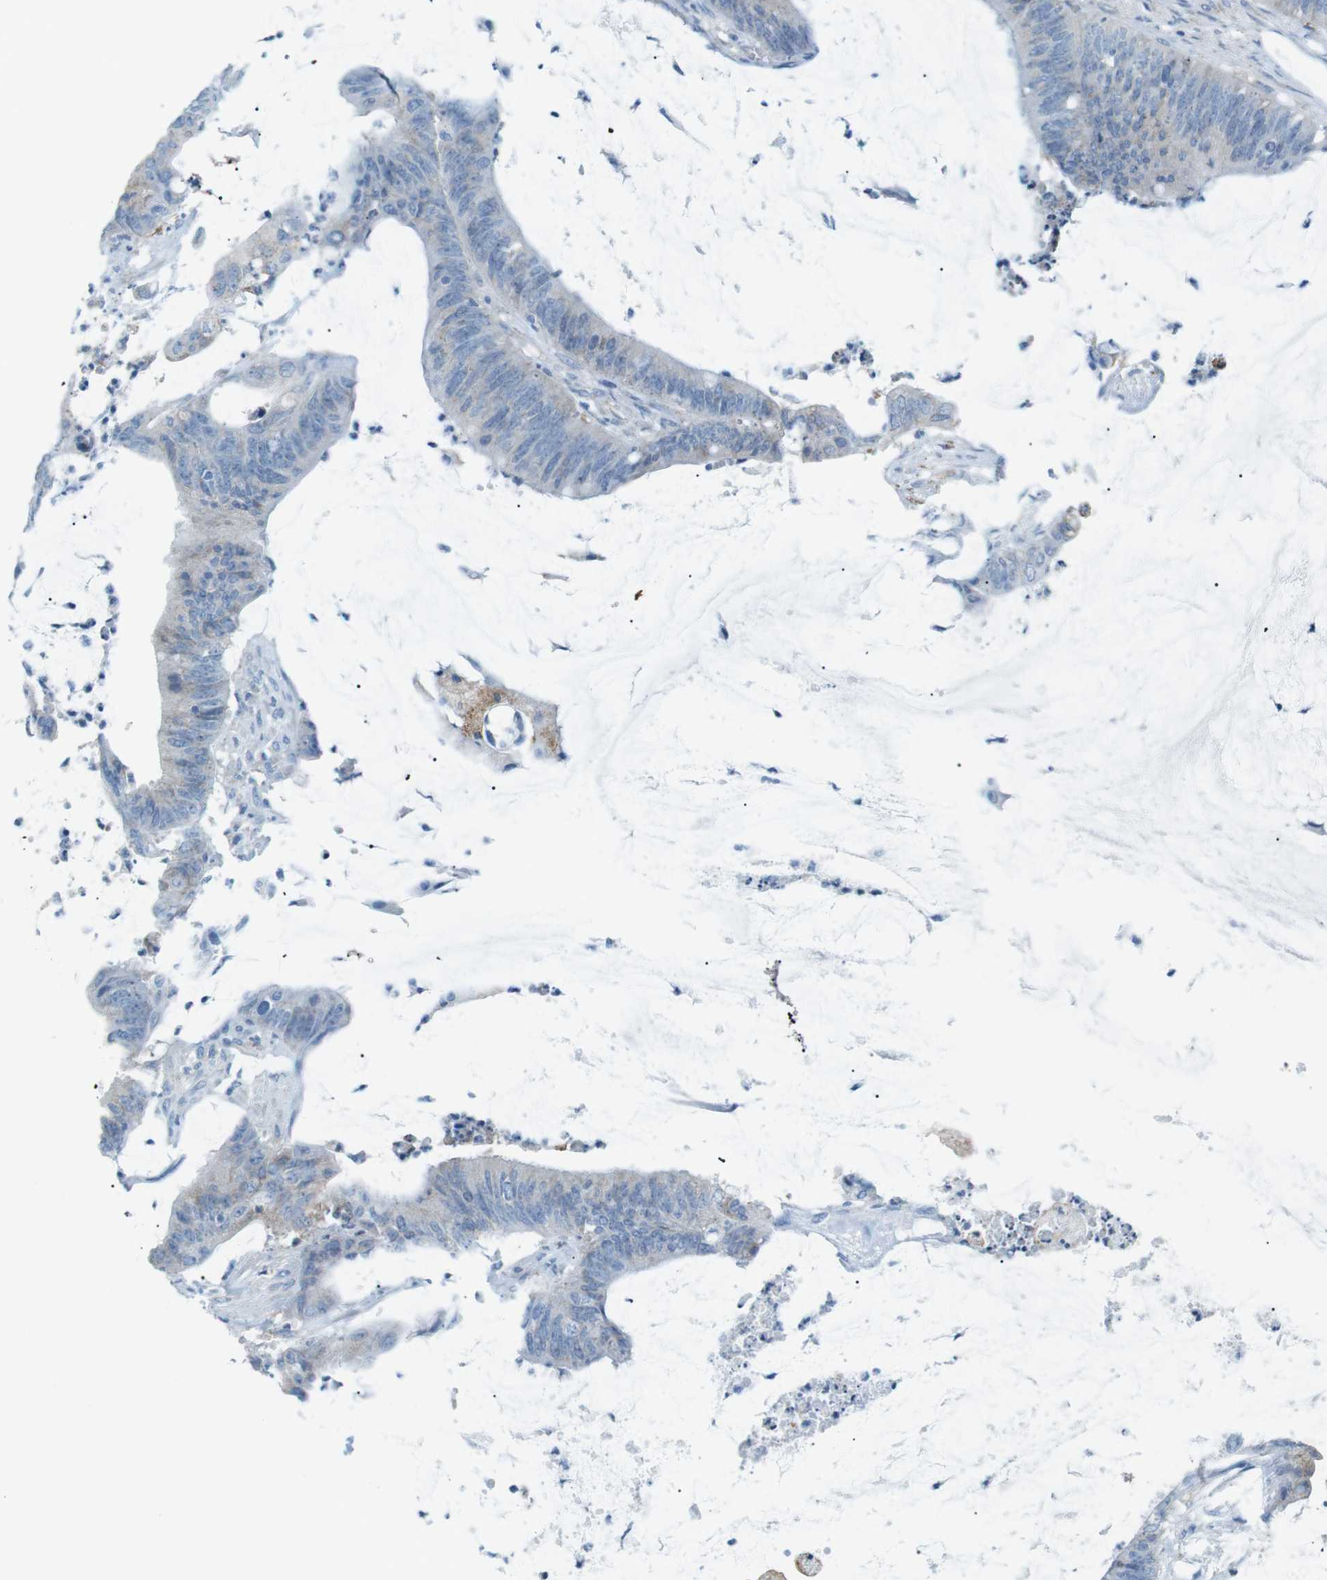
{"staining": {"intensity": "negative", "quantity": "none", "location": "none"}, "tissue": "colorectal cancer", "cell_type": "Tumor cells", "image_type": "cancer", "snomed": [{"axis": "morphology", "description": "Adenocarcinoma, NOS"}, {"axis": "topography", "description": "Rectum"}], "caption": "IHC micrograph of neoplastic tissue: adenocarcinoma (colorectal) stained with DAB demonstrates no significant protein positivity in tumor cells.", "gene": "VAMP1", "patient": {"sex": "female", "age": 66}}